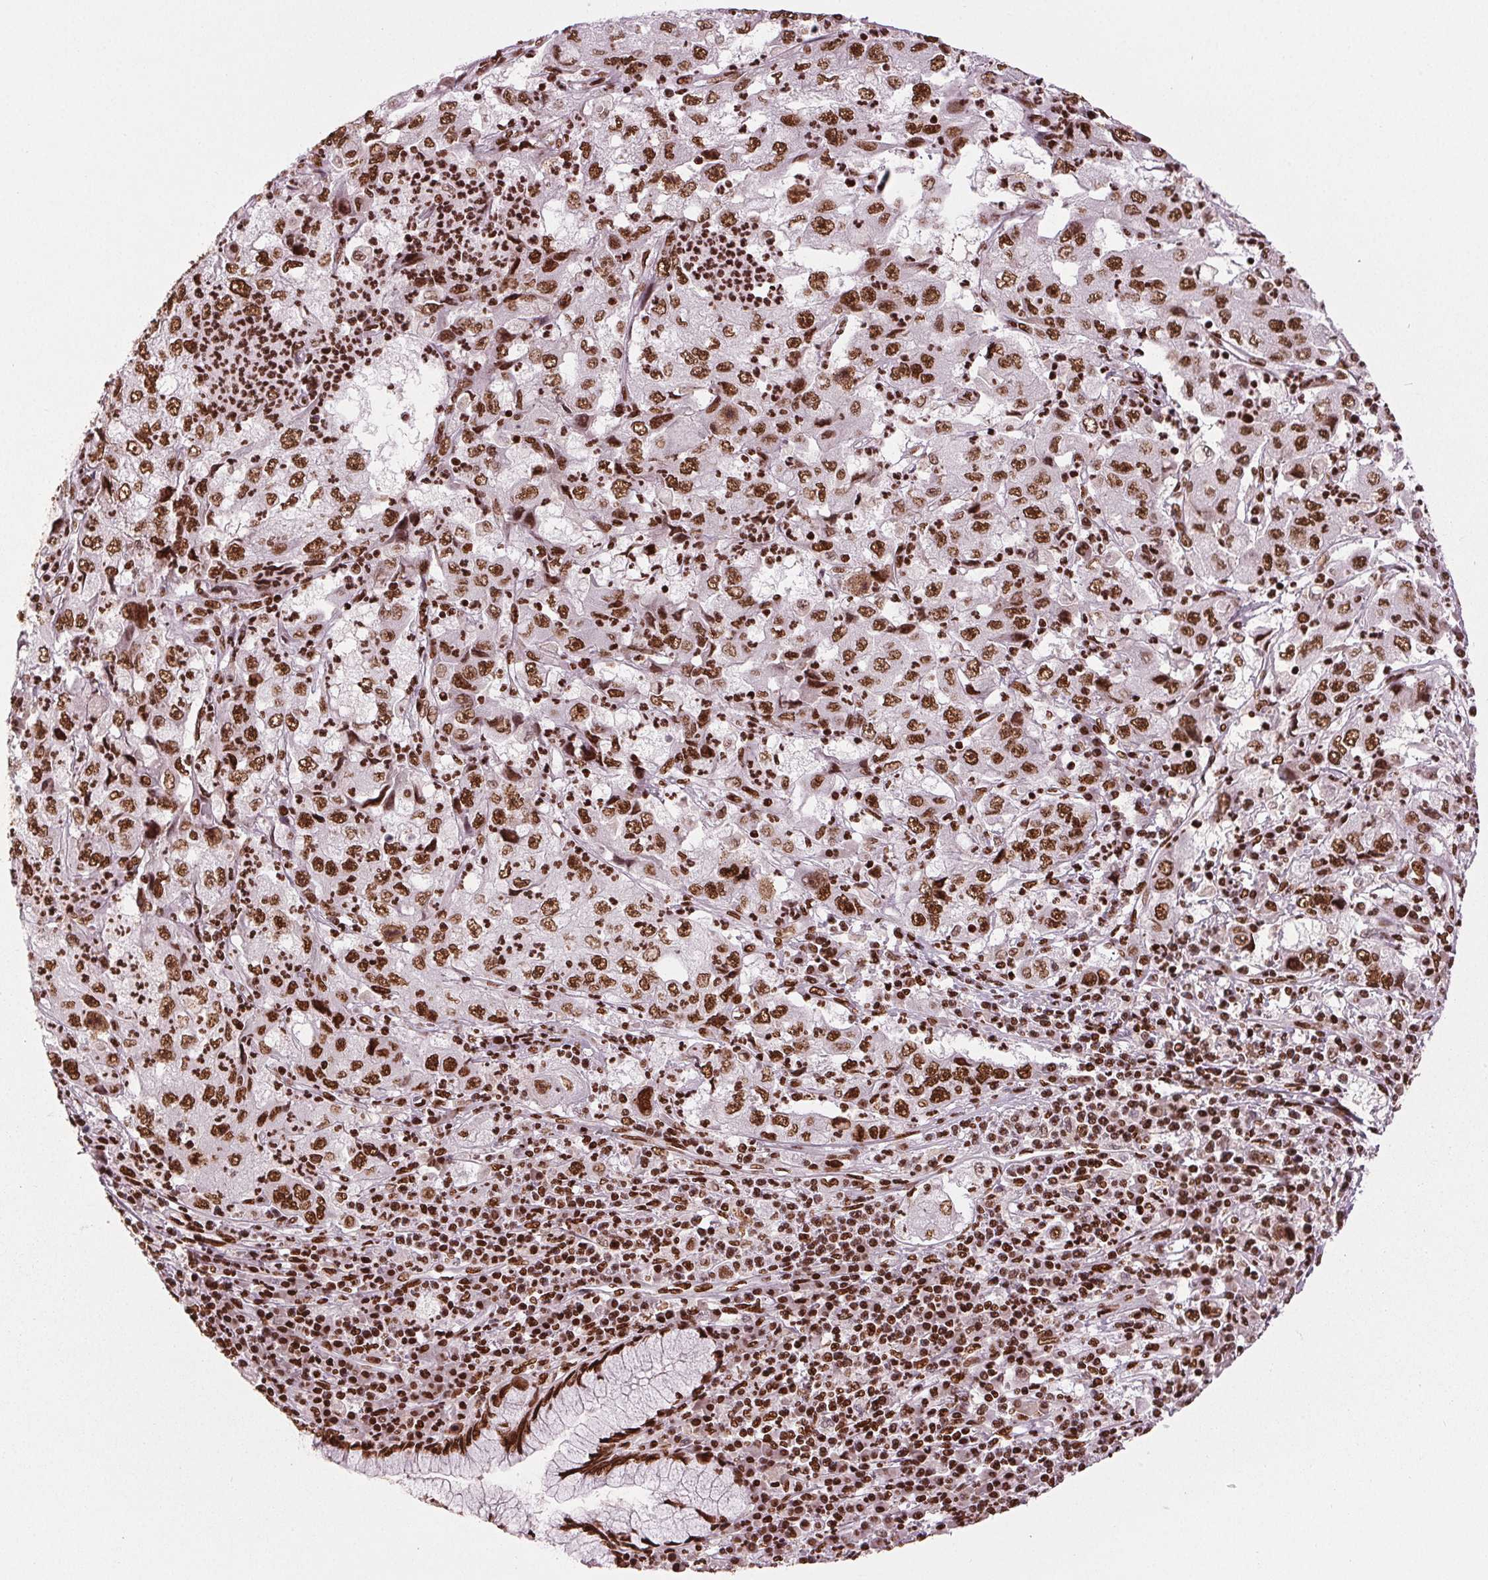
{"staining": {"intensity": "strong", "quantity": ">75%", "location": "nuclear"}, "tissue": "cervical cancer", "cell_type": "Tumor cells", "image_type": "cancer", "snomed": [{"axis": "morphology", "description": "Squamous cell carcinoma, NOS"}, {"axis": "topography", "description": "Cervix"}], "caption": "A high-resolution histopathology image shows immunohistochemistry staining of squamous cell carcinoma (cervical), which displays strong nuclear expression in about >75% of tumor cells. (DAB (3,3'-diaminobenzidine) IHC with brightfield microscopy, high magnification).", "gene": "BRD4", "patient": {"sex": "female", "age": 36}}